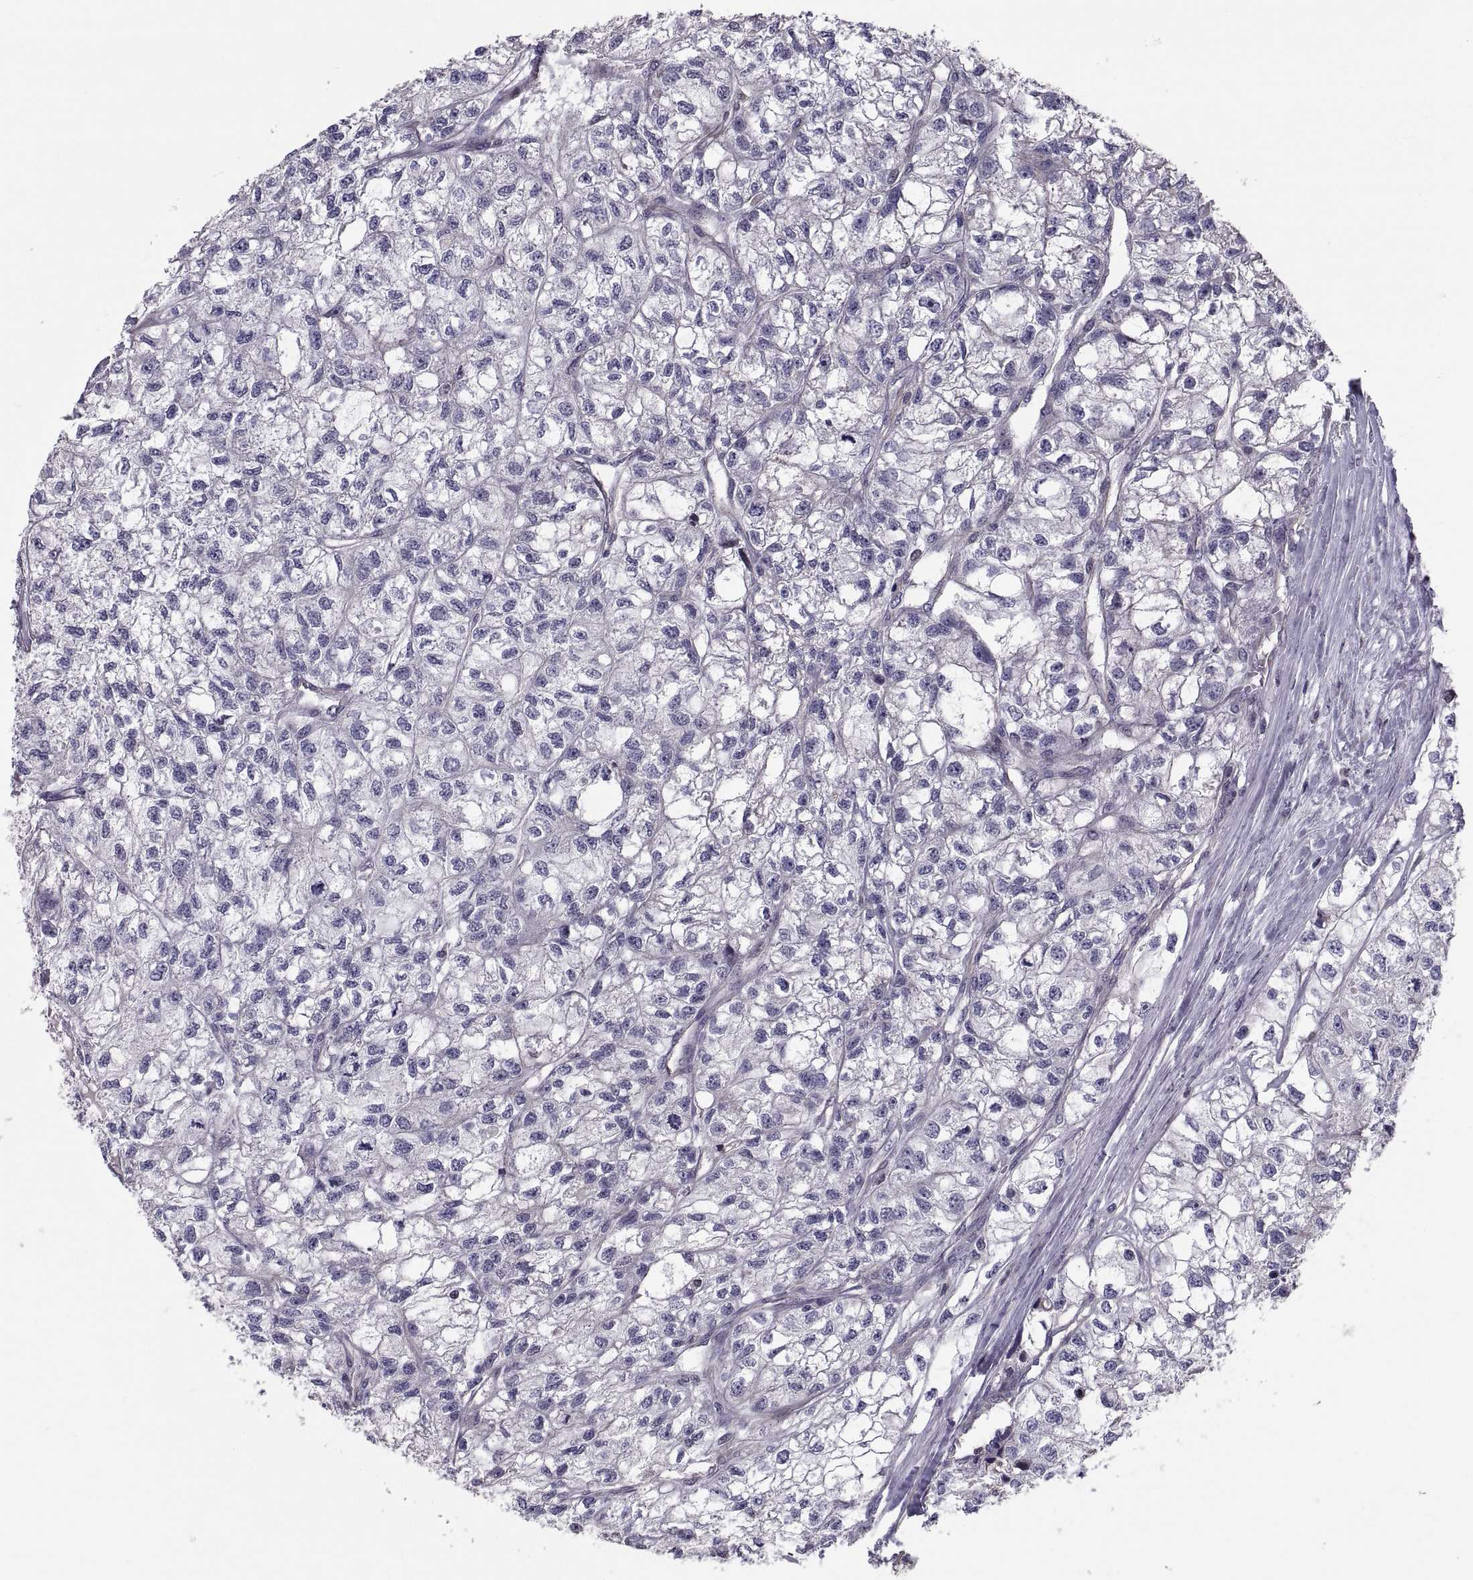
{"staining": {"intensity": "negative", "quantity": "none", "location": "none"}, "tissue": "renal cancer", "cell_type": "Tumor cells", "image_type": "cancer", "snomed": [{"axis": "morphology", "description": "Adenocarcinoma, NOS"}, {"axis": "topography", "description": "Kidney"}], "caption": "Immunohistochemistry (IHC) of adenocarcinoma (renal) shows no staining in tumor cells. (Immunohistochemistry, brightfield microscopy, high magnification).", "gene": "ANO1", "patient": {"sex": "male", "age": 56}}